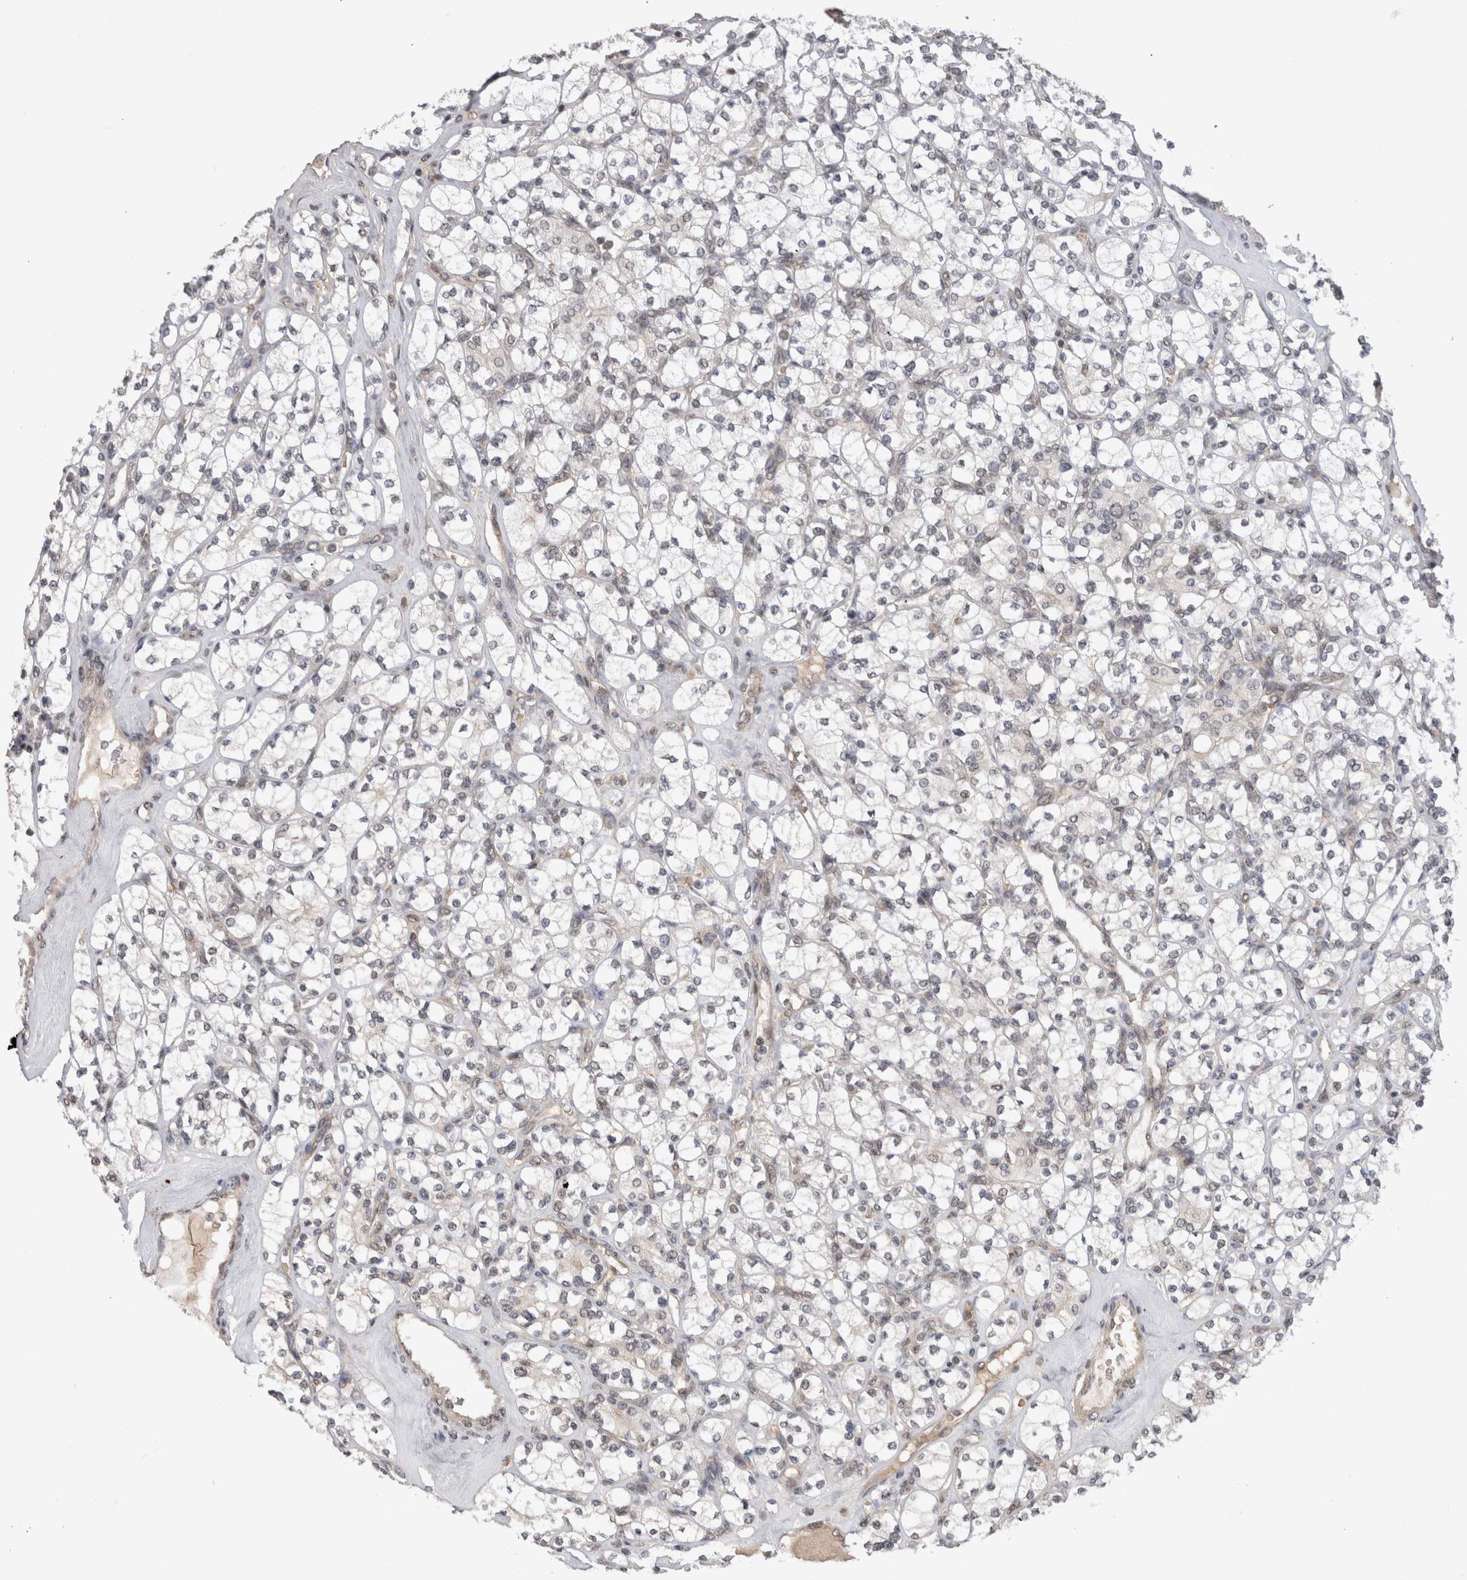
{"staining": {"intensity": "negative", "quantity": "none", "location": "none"}, "tissue": "renal cancer", "cell_type": "Tumor cells", "image_type": "cancer", "snomed": [{"axis": "morphology", "description": "Adenocarcinoma, NOS"}, {"axis": "topography", "description": "Kidney"}], "caption": "Renal cancer was stained to show a protein in brown. There is no significant expression in tumor cells.", "gene": "TMEM65", "patient": {"sex": "male", "age": 77}}